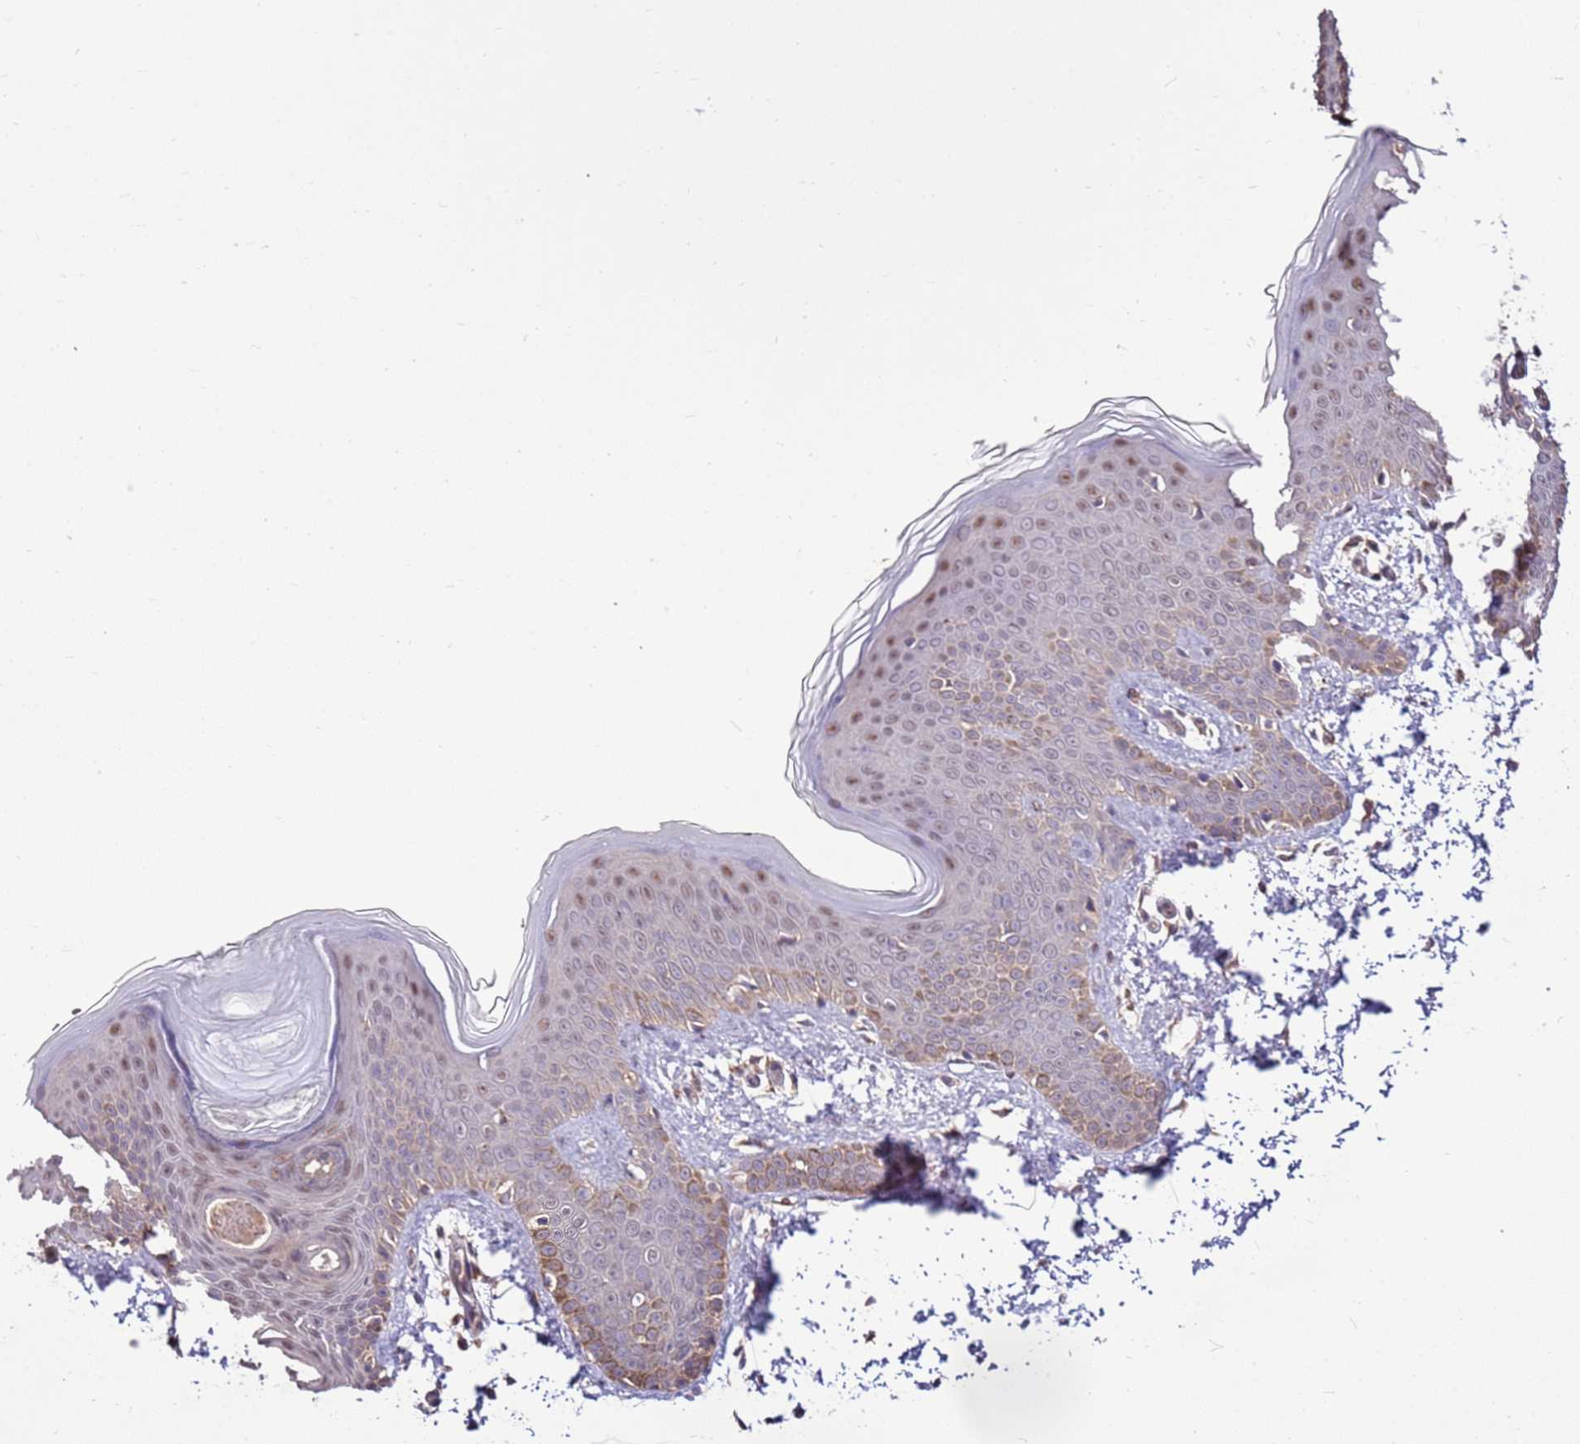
{"staining": {"intensity": "weak", "quantity": ">75%", "location": "cytoplasmic/membranous"}, "tissue": "skin", "cell_type": "Fibroblasts", "image_type": "normal", "snomed": [{"axis": "morphology", "description": "Normal tissue, NOS"}, {"axis": "topography", "description": "Skin"}], "caption": "Immunohistochemical staining of unremarkable skin demonstrates low levels of weak cytoplasmic/membranous expression in about >75% of fibroblasts. The staining was performed using DAB (3,3'-diaminobenzidine) to visualize the protein expression in brown, while the nuclei were stained in blue with hematoxylin (Magnification: 20x).", "gene": "BBS5", "patient": {"sex": "male", "age": 36}}